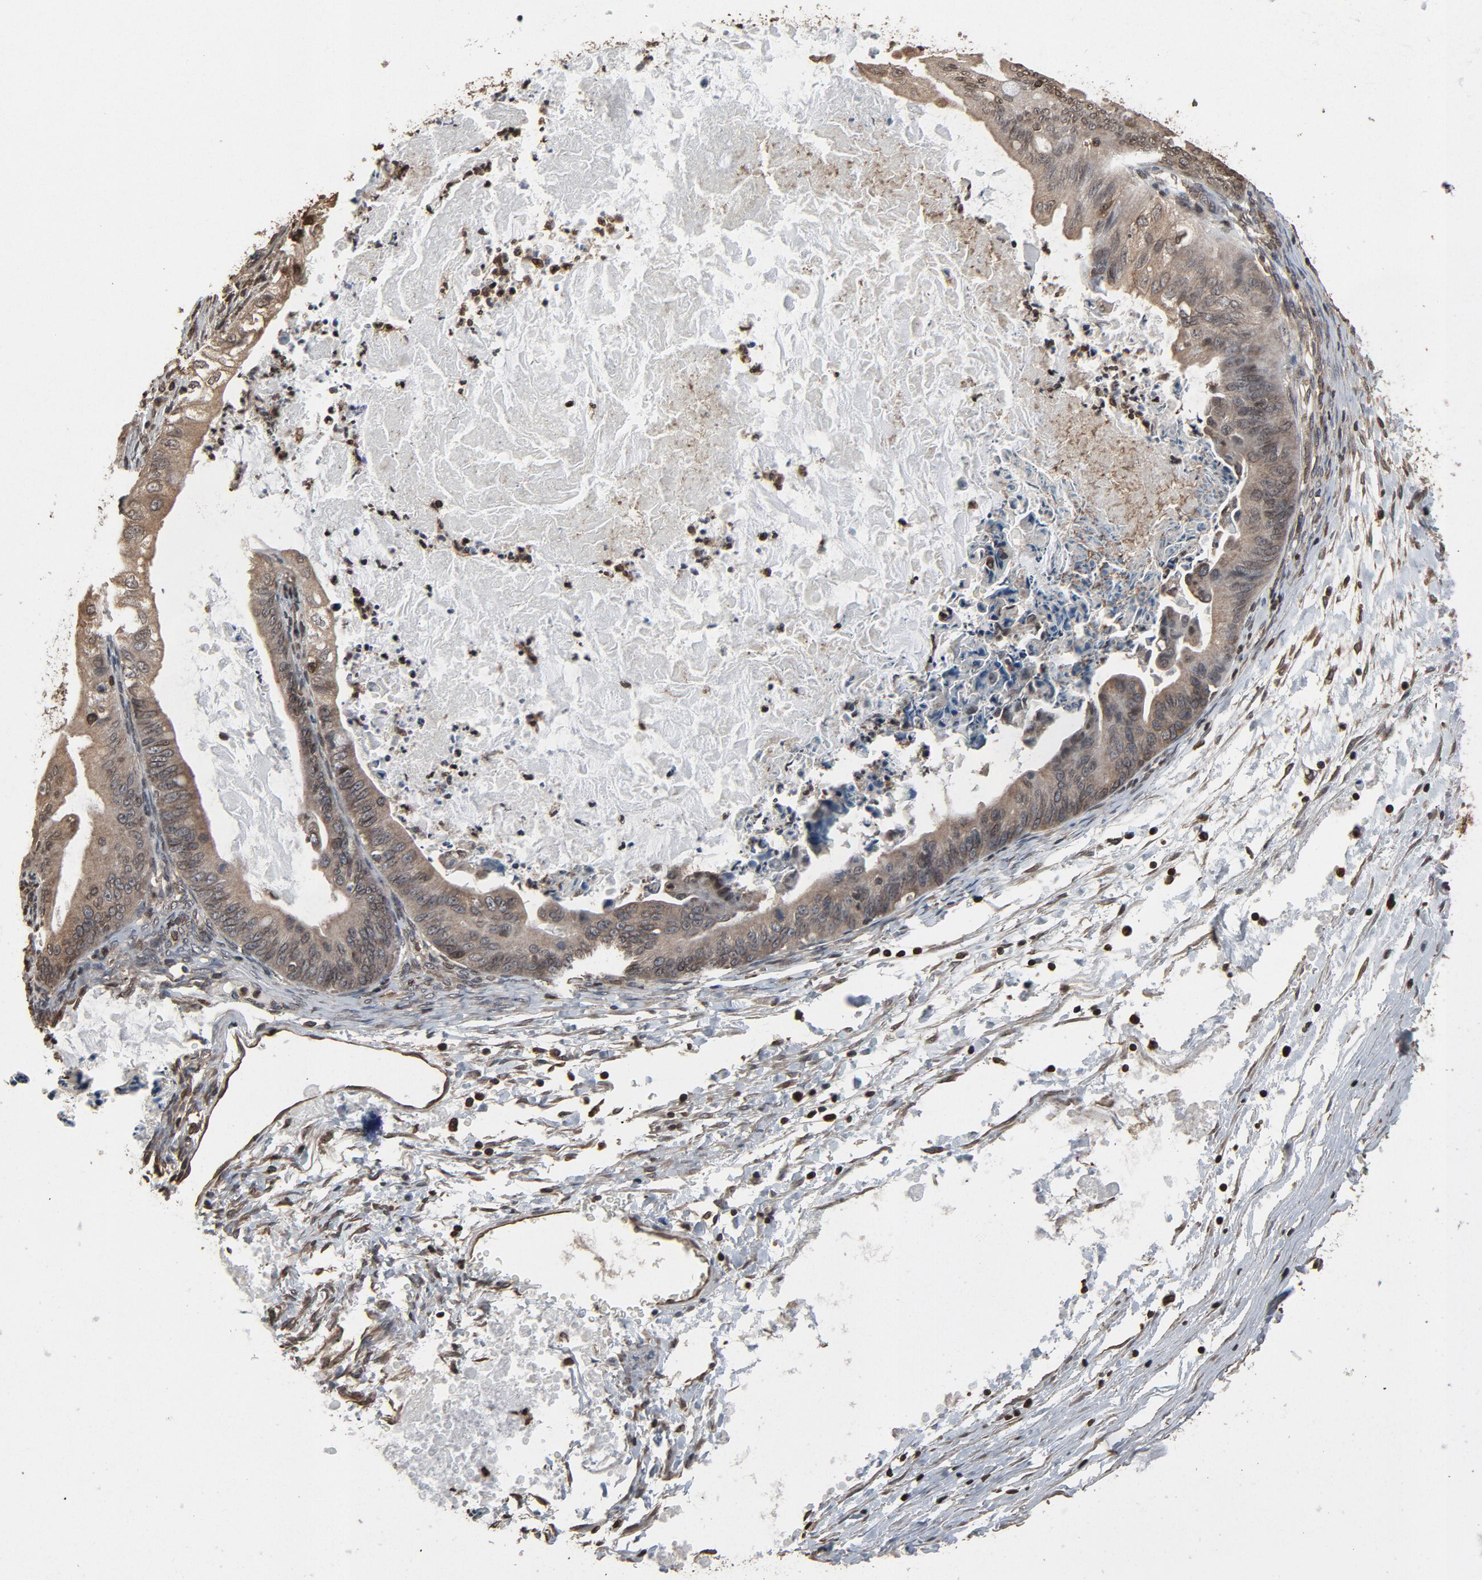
{"staining": {"intensity": "weak", "quantity": "25%-75%", "location": "cytoplasmic/membranous,nuclear"}, "tissue": "ovarian cancer", "cell_type": "Tumor cells", "image_type": "cancer", "snomed": [{"axis": "morphology", "description": "Cystadenocarcinoma, mucinous, NOS"}, {"axis": "topography", "description": "Ovary"}], "caption": "Tumor cells demonstrate low levels of weak cytoplasmic/membranous and nuclear staining in approximately 25%-75% of cells in mucinous cystadenocarcinoma (ovarian). The protein of interest is stained brown, and the nuclei are stained in blue (DAB IHC with brightfield microscopy, high magnification).", "gene": "UBE2D1", "patient": {"sex": "female", "age": 37}}